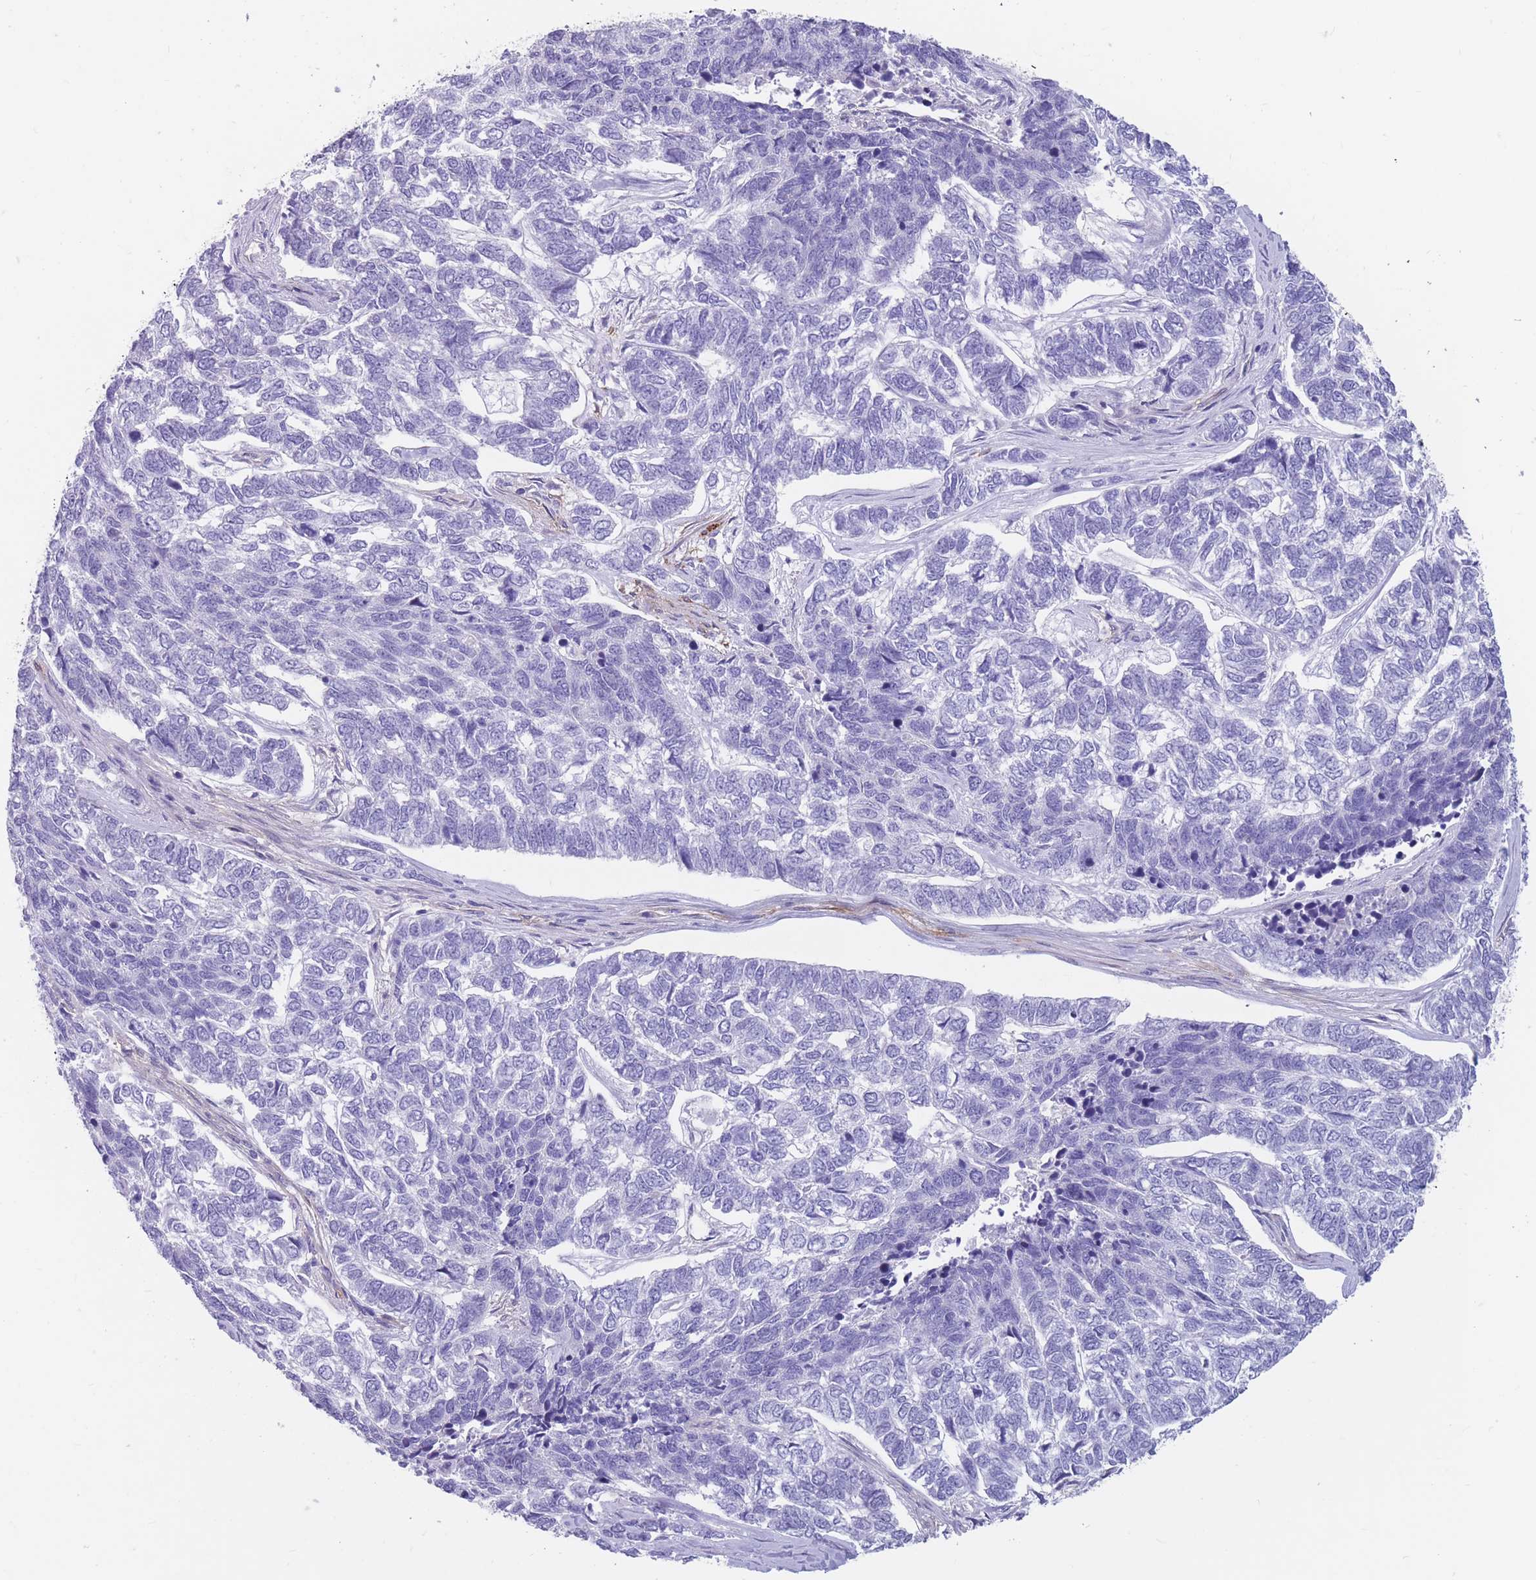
{"staining": {"intensity": "negative", "quantity": "none", "location": "none"}, "tissue": "skin cancer", "cell_type": "Tumor cells", "image_type": "cancer", "snomed": [{"axis": "morphology", "description": "Basal cell carcinoma"}, {"axis": "topography", "description": "Skin"}], "caption": "DAB (3,3'-diaminobenzidine) immunohistochemical staining of human skin cancer (basal cell carcinoma) reveals no significant positivity in tumor cells.", "gene": "DPYD", "patient": {"sex": "female", "age": 65}}